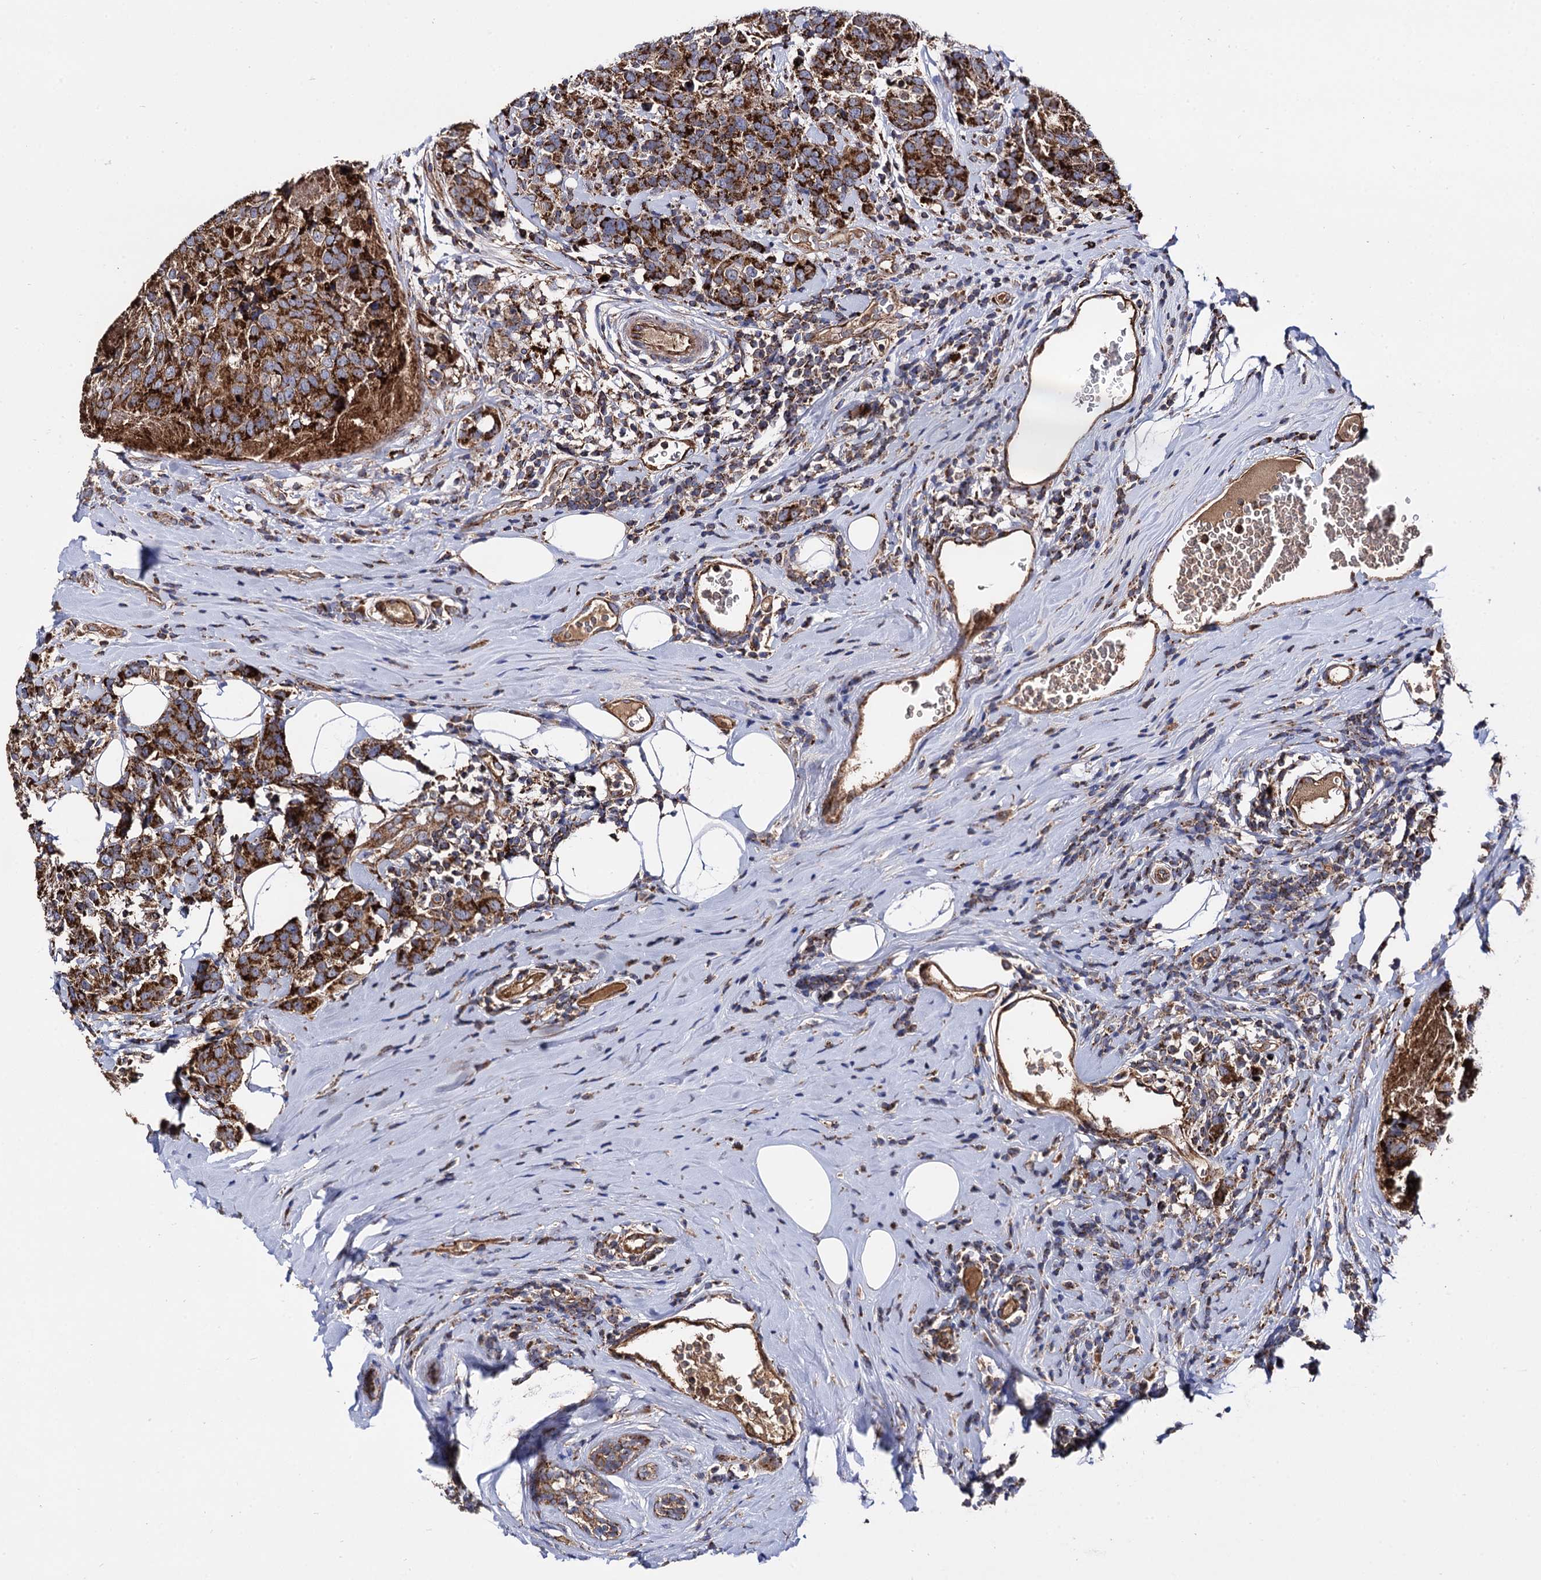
{"staining": {"intensity": "strong", "quantity": ">75%", "location": "cytoplasmic/membranous"}, "tissue": "breast cancer", "cell_type": "Tumor cells", "image_type": "cancer", "snomed": [{"axis": "morphology", "description": "Lobular carcinoma"}, {"axis": "topography", "description": "Breast"}], "caption": "This histopathology image reveals IHC staining of breast cancer (lobular carcinoma), with high strong cytoplasmic/membranous expression in about >75% of tumor cells.", "gene": "IQCH", "patient": {"sex": "female", "age": 59}}